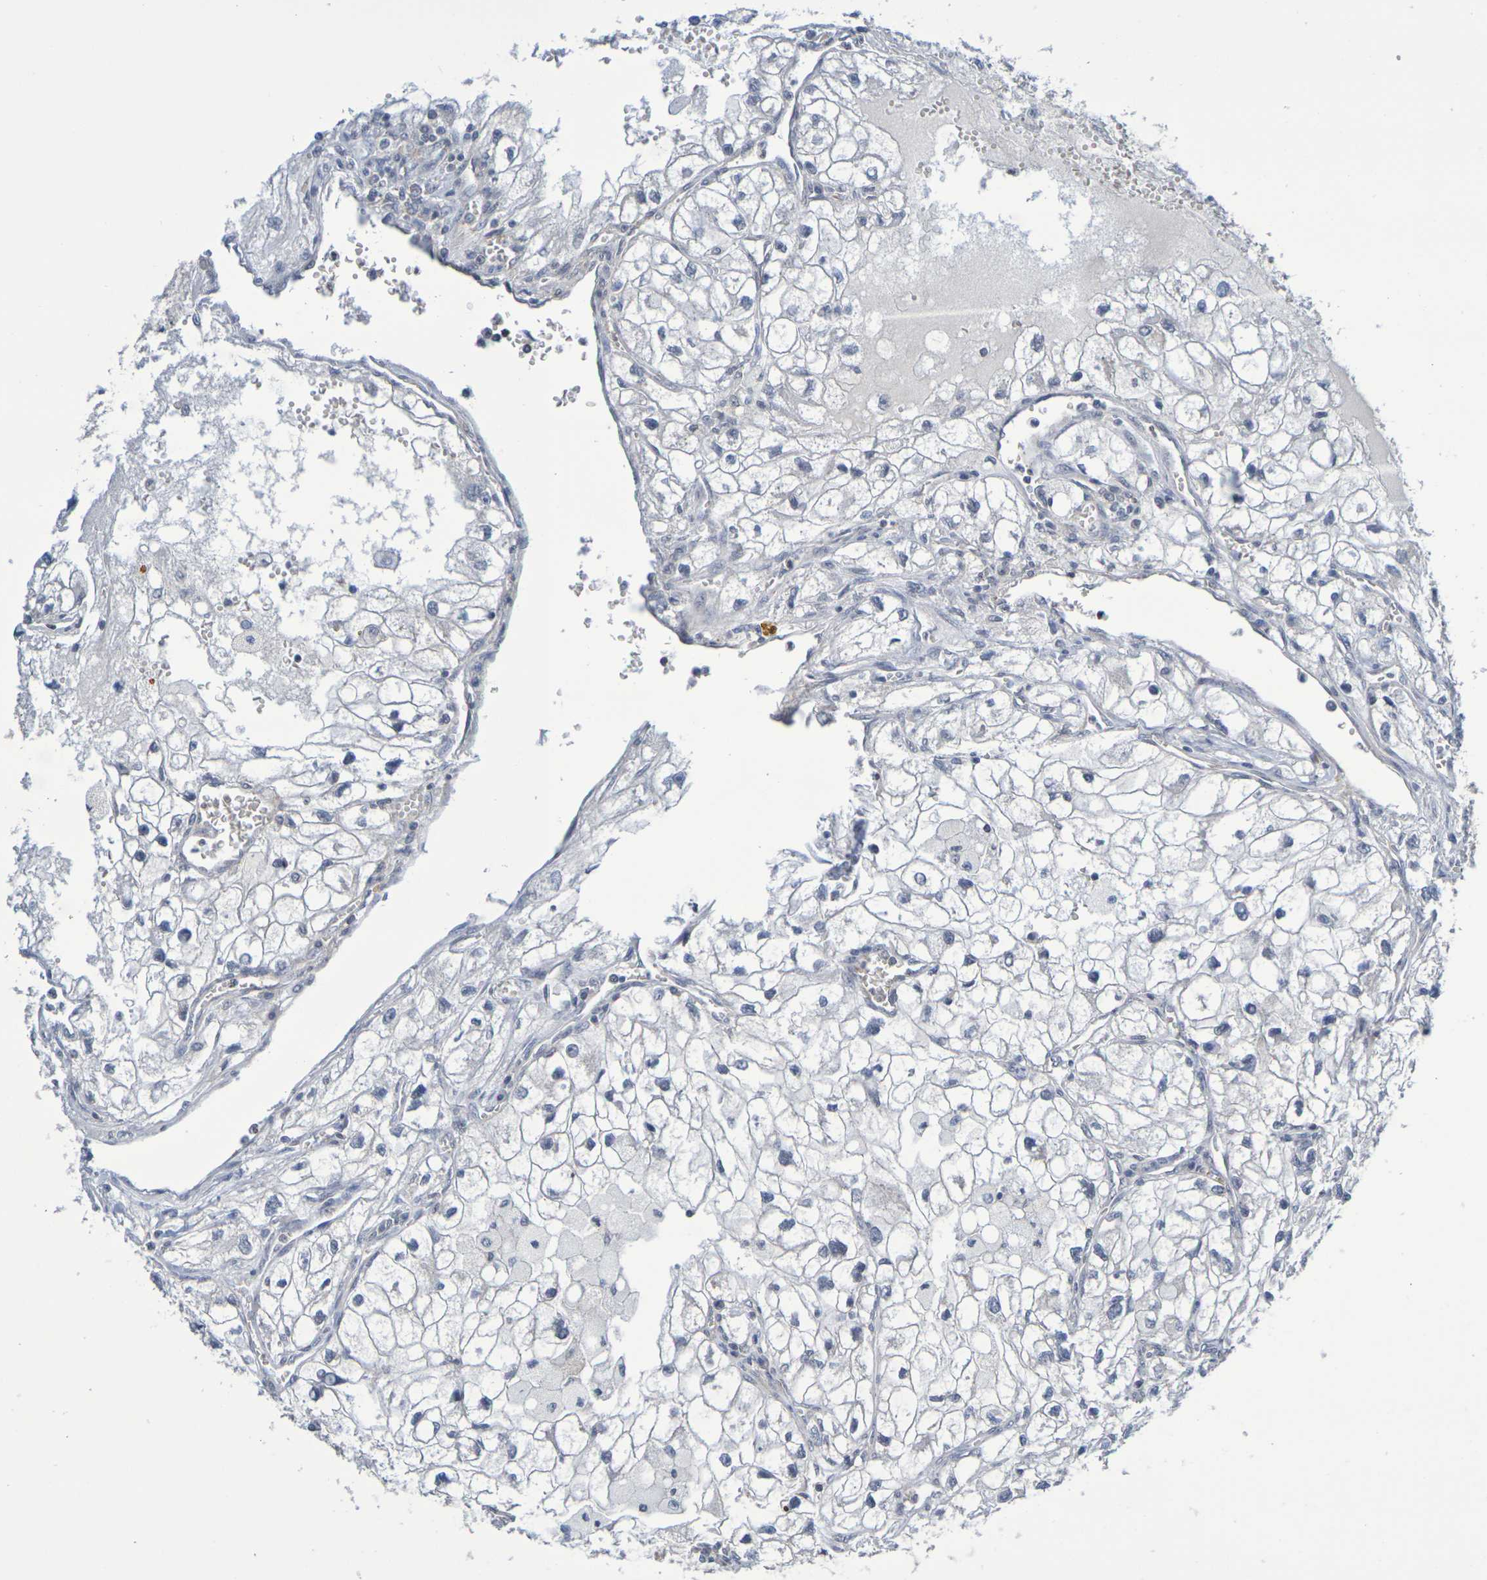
{"staining": {"intensity": "negative", "quantity": "none", "location": "none"}, "tissue": "renal cancer", "cell_type": "Tumor cells", "image_type": "cancer", "snomed": [{"axis": "morphology", "description": "Adenocarcinoma, NOS"}, {"axis": "topography", "description": "Kidney"}], "caption": "Immunohistochemistry histopathology image of neoplastic tissue: renal cancer (adenocarcinoma) stained with DAB (3,3'-diaminobenzidine) reveals no significant protein expression in tumor cells.", "gene": "CHRNB1", "patient": {"sex": "female", "age": 70}}